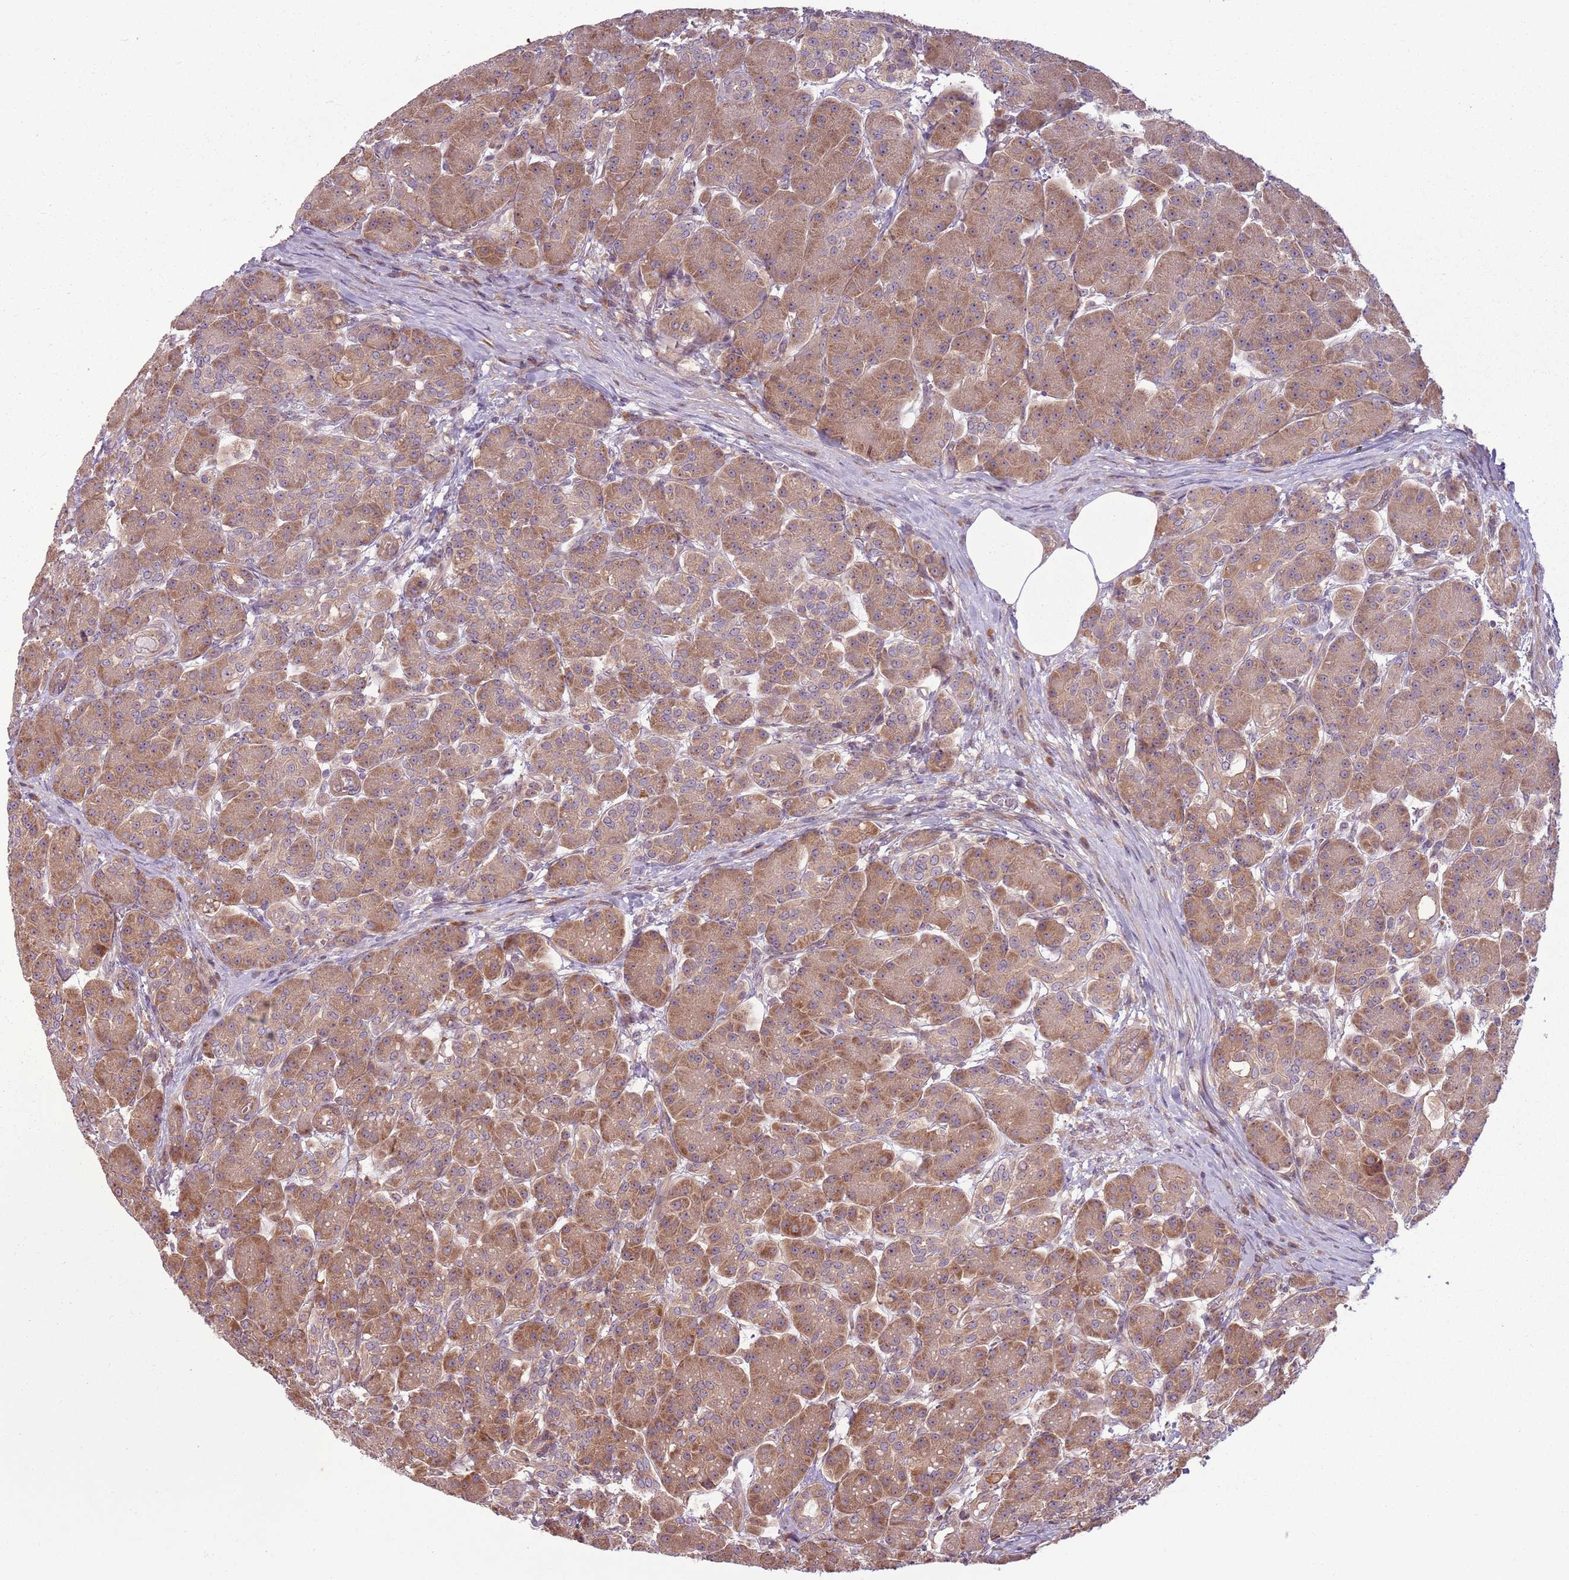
{"staining": {"intensity": "moderate", "quantity": ">75%", "location": "cytoplasmic/membranous"}, "tissue": "pancreas", "cell_type": "Exocrine glandular cells", "image_type": "normal", "snomed": [{"axis": "morphology", "description": "Normal tissue, NOS"}, {"axis": "topography", "description": "Pancreas"}], "caption": "Protein expression analysis of benign pancreas reveals moderate cytoplasmic/membranous positivity in approximately >75% of exocrine glandular cells. The protein of interest is stained brown, and the nuclei are stained in blue (DAB IHC with brightfield microscopy, high magnification).", "gene": "RPL21", "patient": {"sex": "male", "age": 63}}